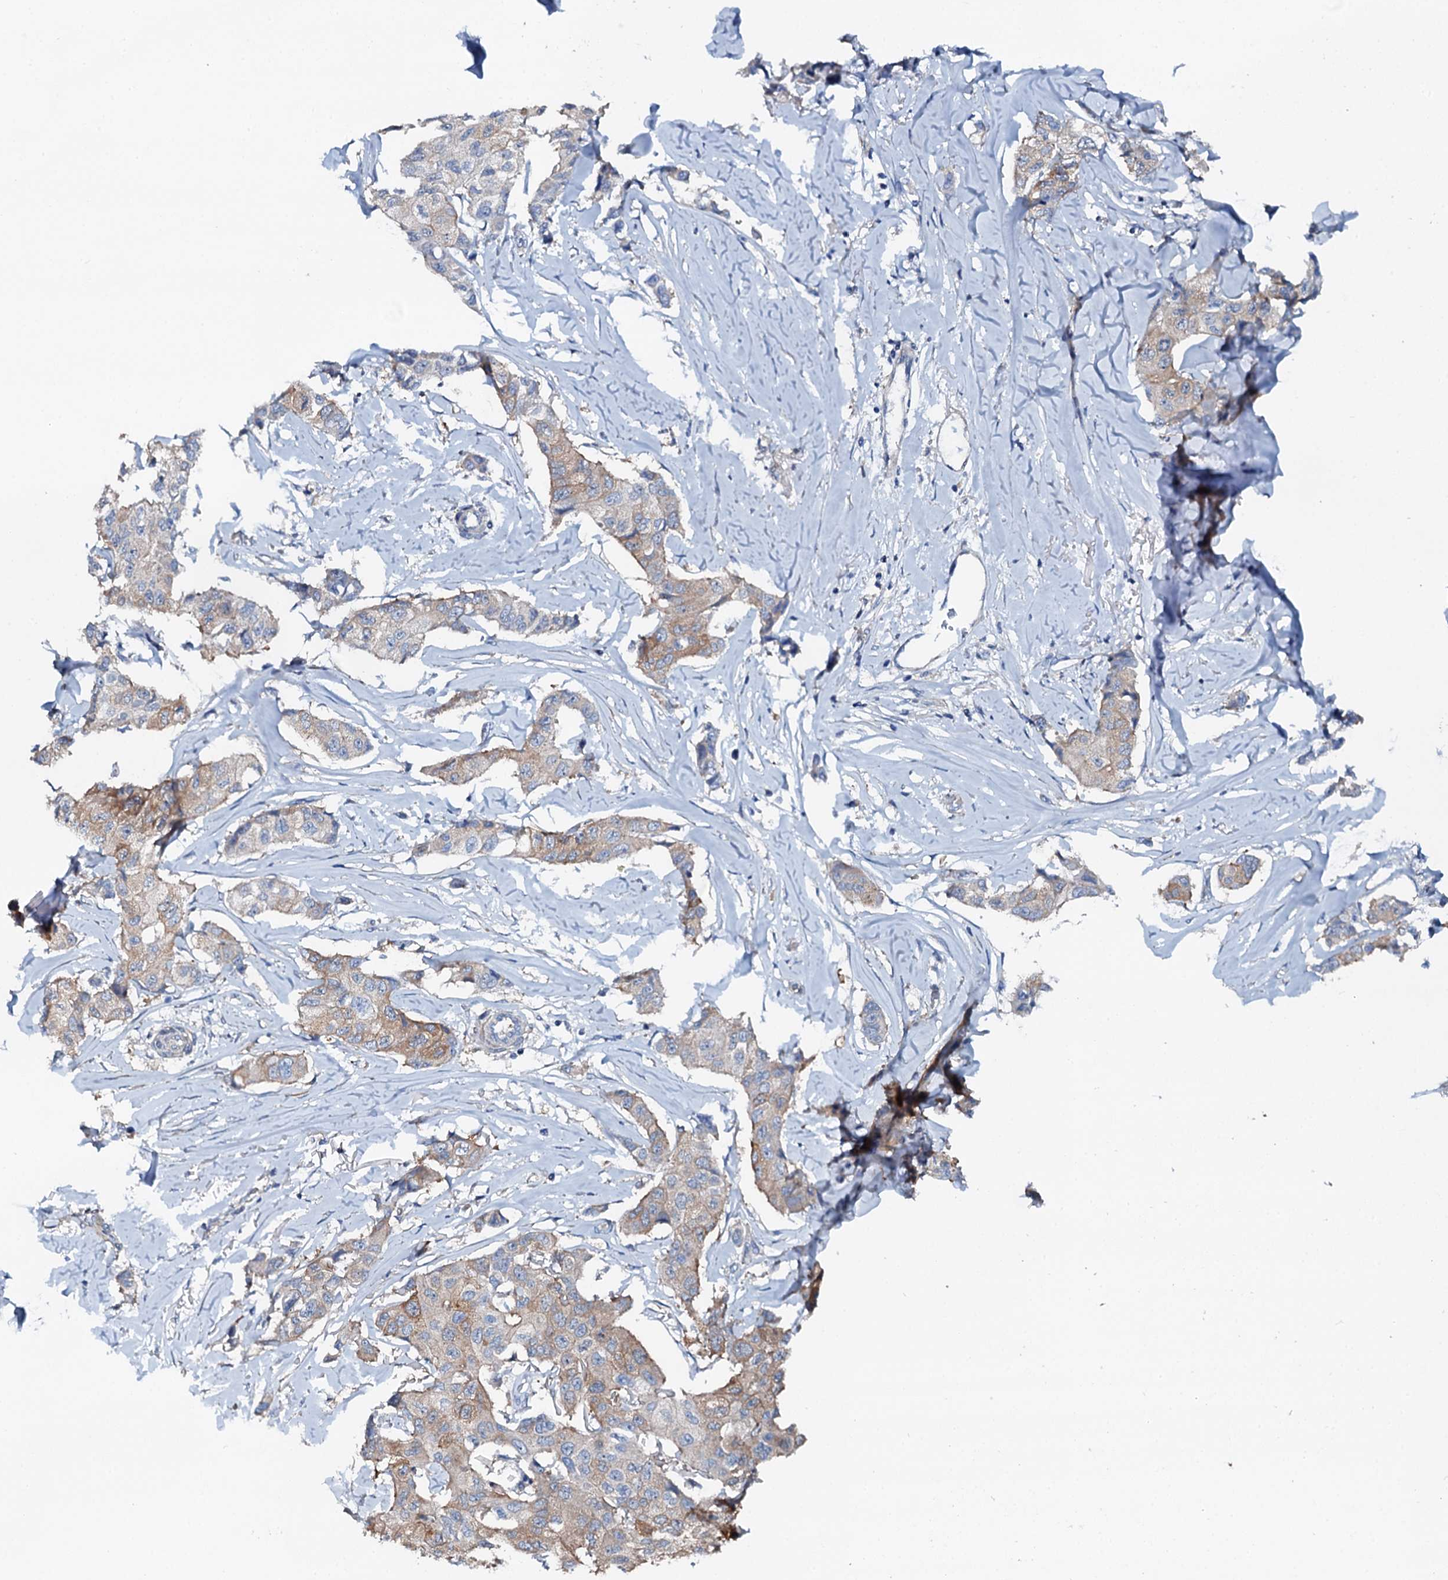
{"staining": {"intensity": "weak", "quantity": "25%-75%", "location": "cytoplasmic/membranous"}, "tissue": "breast cancer", "cell_type": "Tumor cells", "image_type": "cancer", "snomed": [{"axis": "morphology", "description": "Duct carcinoma"}, {"axis": "topography", "description": "Breast"}], "caption": "An immunohistochemistry (IHC) image of neoplastic tissue is shown. Protein staining in brown labels weak cytoplasmic/membranous positivity in breast invasive ductal carcinoma within tumor cells.", "gene": "GFOD2", "patient": {"sex": "female", "age": 80}}